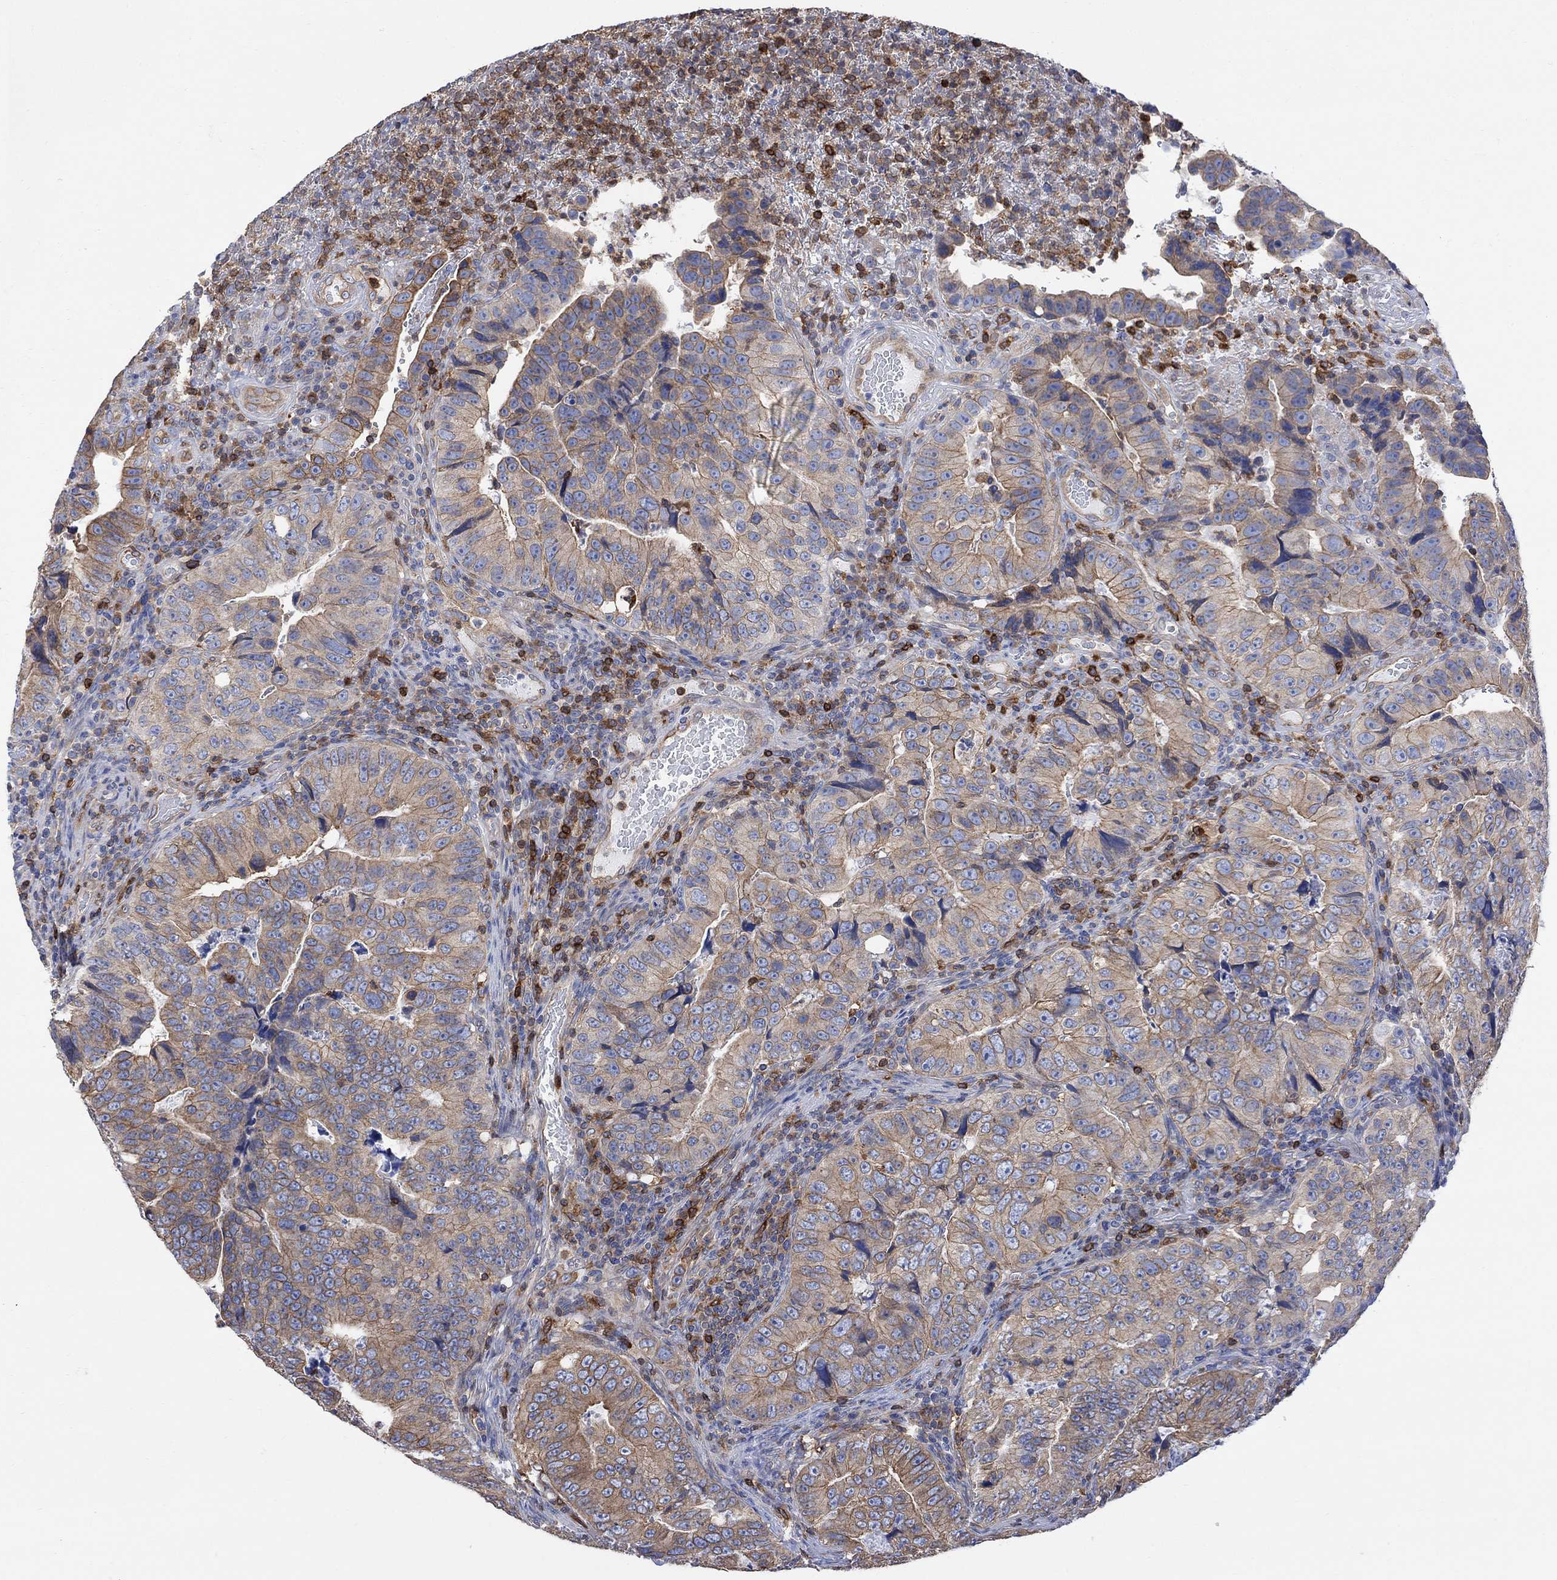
{"staining": {"intensity": "weak", "quantity": ">75%", "location": "cytoplasmic/membranous"}, "tissue": "colorectal cancer", "cell_type": "Tumor cells", "image_type": "cancer", "snomed": [{"axis": "morphology", "description": "Adenocarcinoma, NOS"}, {"axis": "topography", "description": "Colon"}], "caption": "The micrograph reveals staining of colorectal cancer, revealing weak cytoplasmic/membranous protein positivity (brown color) within tumor cells.", "gene": "GBP5", "patient": {"sex": "female", "age": 72}}